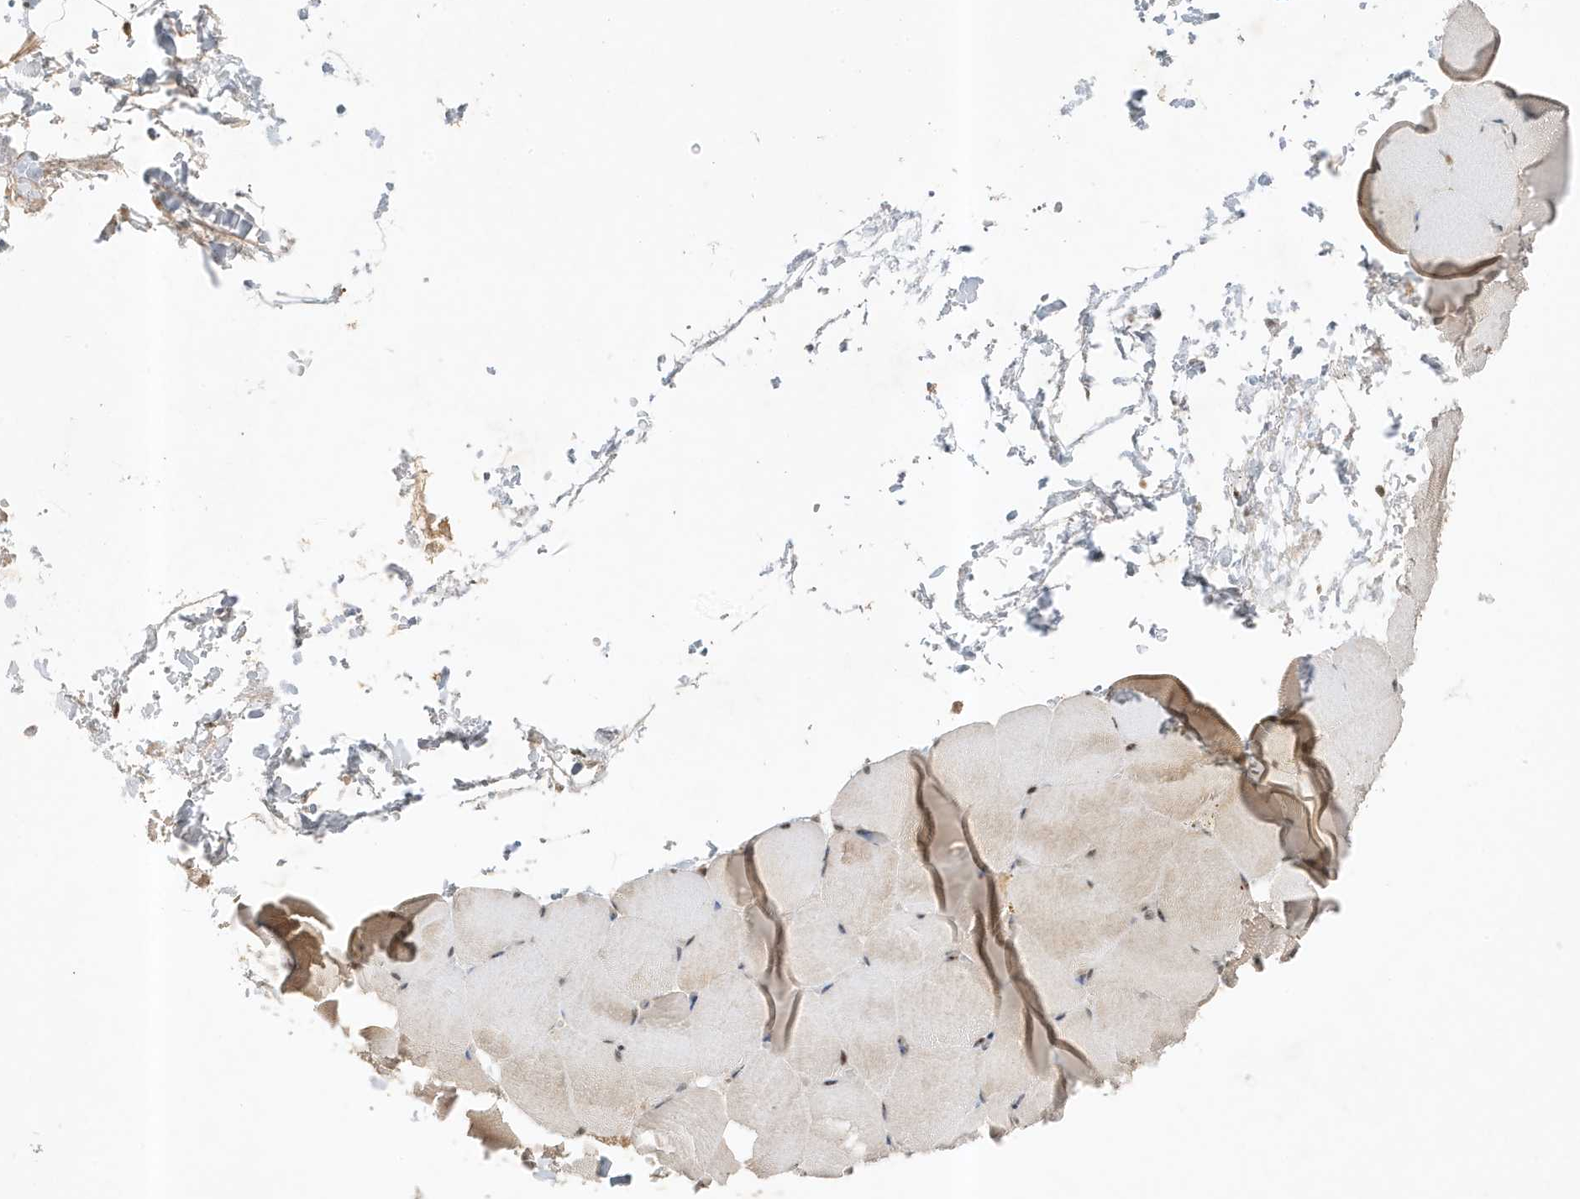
{"staining": {"intensity": "weak", "quantity": "<25%", "location": "cytoplasmic/membranous"}, "tissue": "skeletal muscle", "cell_type": "Myocytes", "image_type": "normal", "snomed": [{"axis": "morphology", "description": "Normal tissue, NOS"}, {"axis": "topography", "description": "Skeletal muscle"}, {"axis": "topography", "description": "Parathyroid gland"}], "caption": "DAB immunohistochemical staining of unremarkable human skeletal muscle reveals no significant staining in myocytes. Brightfield microscopy of immunohistochemistry (IHC) stained with DAB (3,3'-diaminobenzidine) (brown) and hematoxylin (blue), captured at high magnification.", "gene": "MAST3", "patient": {"sex": "female", "age": 37}}